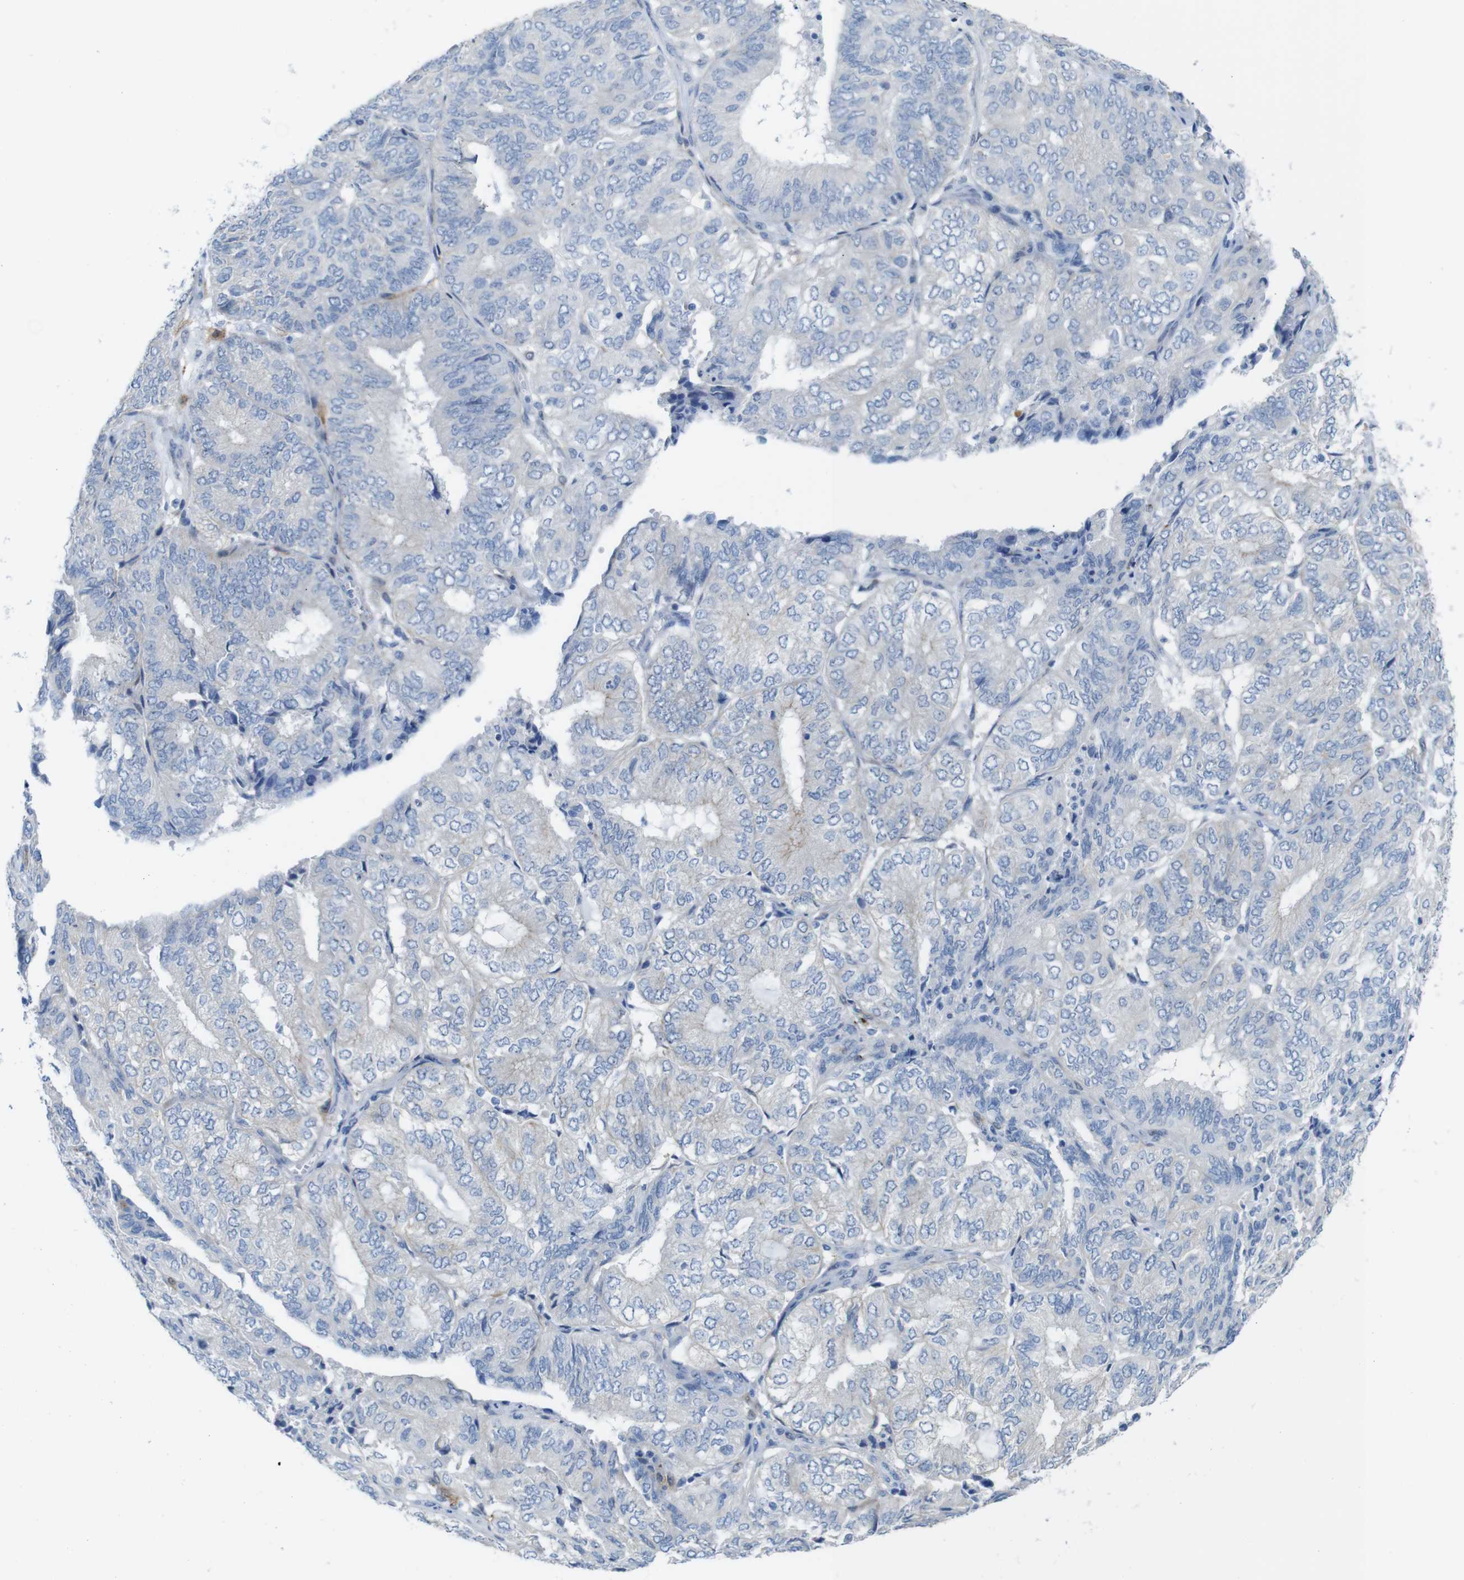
{"staining": {"intensity": "negative", "quantity": "none", "location": "none"}, "tissue": "endometrial cancer", "cell_type": "Tumor cells", "image_type": "cancer", "snomed": [{"axis": "morphology", "description": "Adenocarcinoma, NOS"}, {"axis": "topography", "description": "Uterus"}], "caption": "This photomicrograph is of endometrial adenocarcinoma stained with immunohistochemistry to label a protein in brown with the nuclei are counter-stained blue. There is no expression in tumor cells. (Stains: DAB (3,3'-diaminobenzidine) immunohistochemistry (IHC) with hematoxylin counter stain, Microscopy: brightfield microscopy at high magnification).", "gene": "C1orf210", "patient": {"sex": "female", "age": 60}}